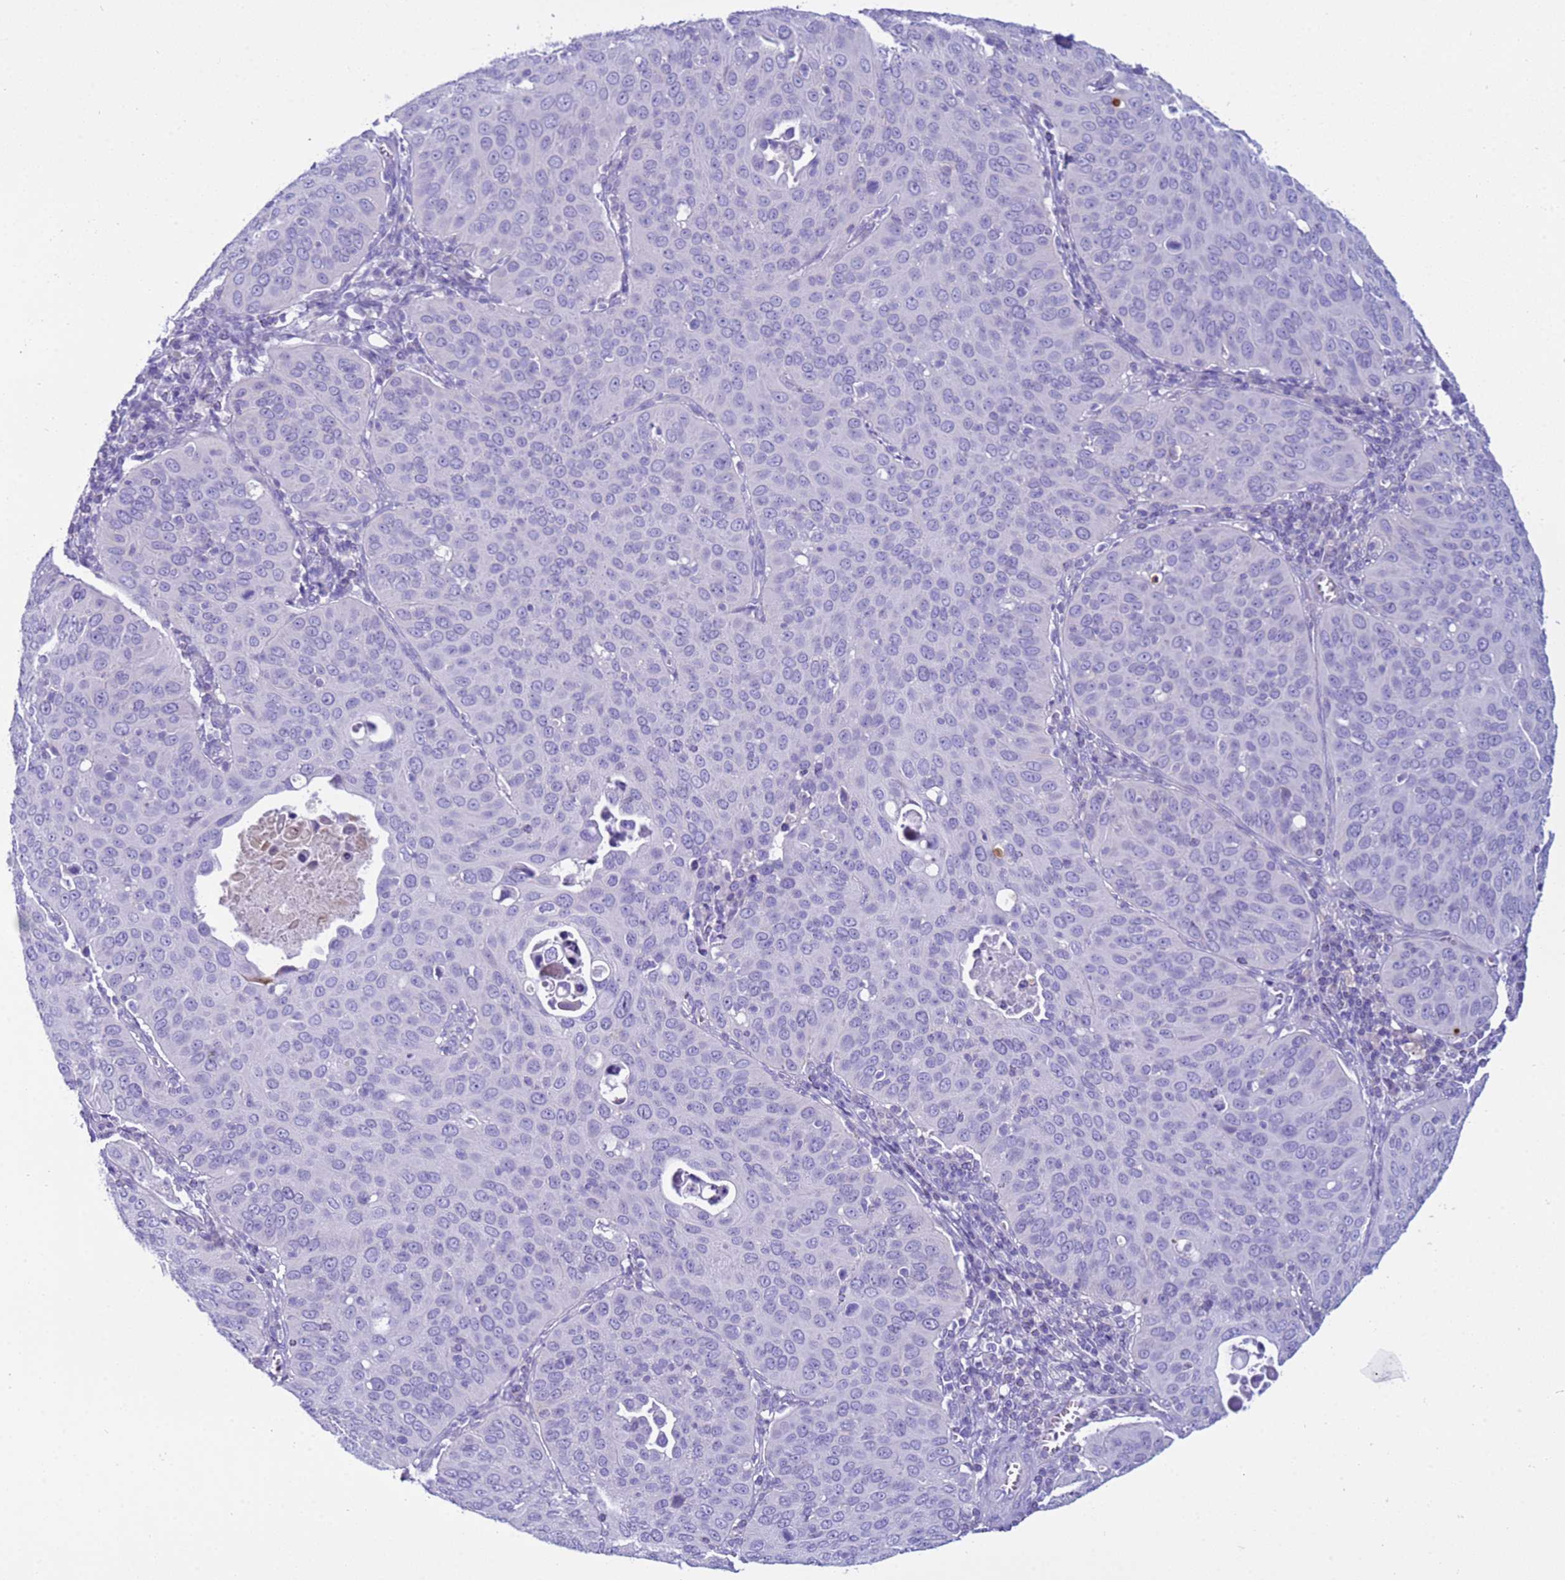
{"staining": {"intensity": "negative", "quantity": "none", "location": "none"}, "tissue": "cervical cancer", "cell_type": "Tumor cells", "image_type": "cancer", "snomed": [{"axis": "morphology", "description": "Squamous cell carcinoma, NOS"}, {"axis": "topography", "description": "Cervix"}], "caption": "Immunohistochemistry of cervical squamous cell carcinoma demonstrates no staining in tumor cells. Brightfield microscopy of immunohistochemistry (IHC) stained with DAB (3,3'-diaminobenzidine) (brown) and hematoxylin (blue), captured at high magnification.", "gene": "CST4", "patient": {"sex": "female", "age": 36}}